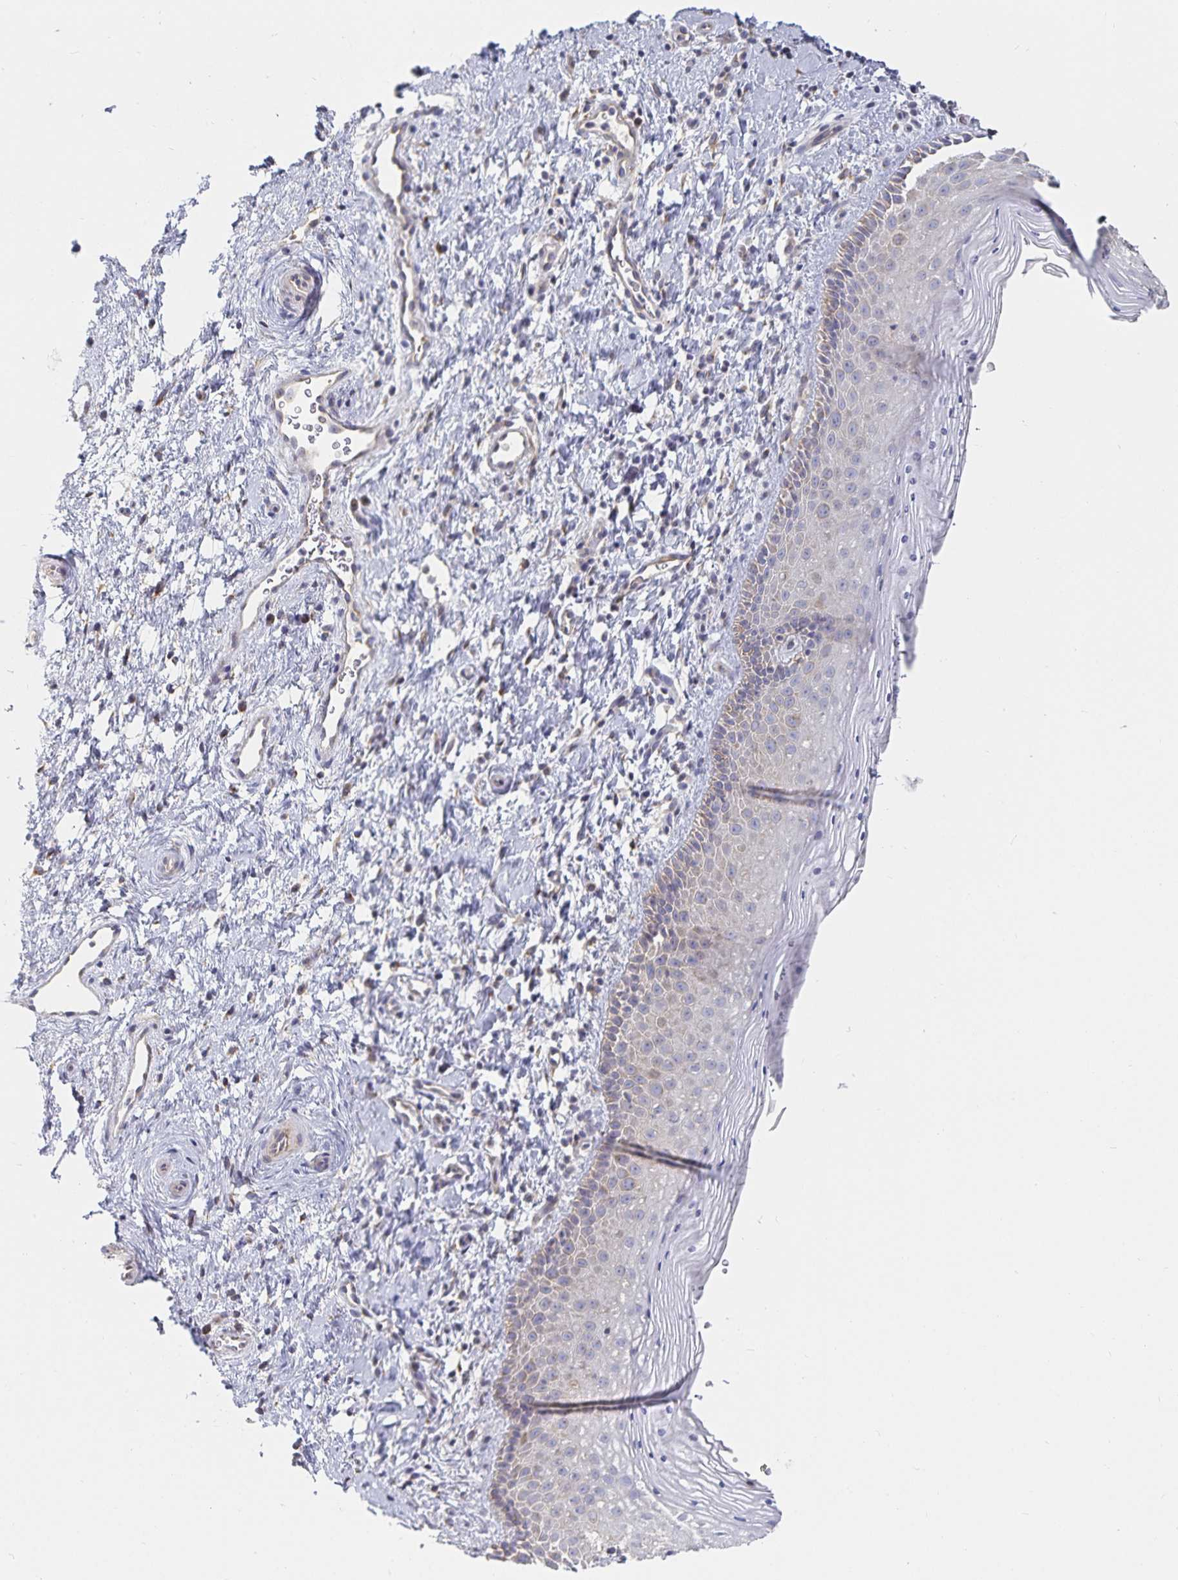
{"staining": {"intensity": "weak", "quantity": "25%-75%", "location": "cytoplasmic/membranous"}, "tissue": "vagina", "cell_type": "Squamous epithelial cells", "image_type": "normal", "snomed": [{"axis": "morphology", "description": "Normal tissue, NOS"}, {"axis": "topography", "description": "Vagina"}], "caption": "IHC micrograph of benign human vagina stained for a protein (brown), which shows low levels of weak cytoplasmic/membranous positivity in about 25%-75% of squamous epithelial cells.", "gene": "SFTPA1", "patient": {"sex": "female", "age": 51}}